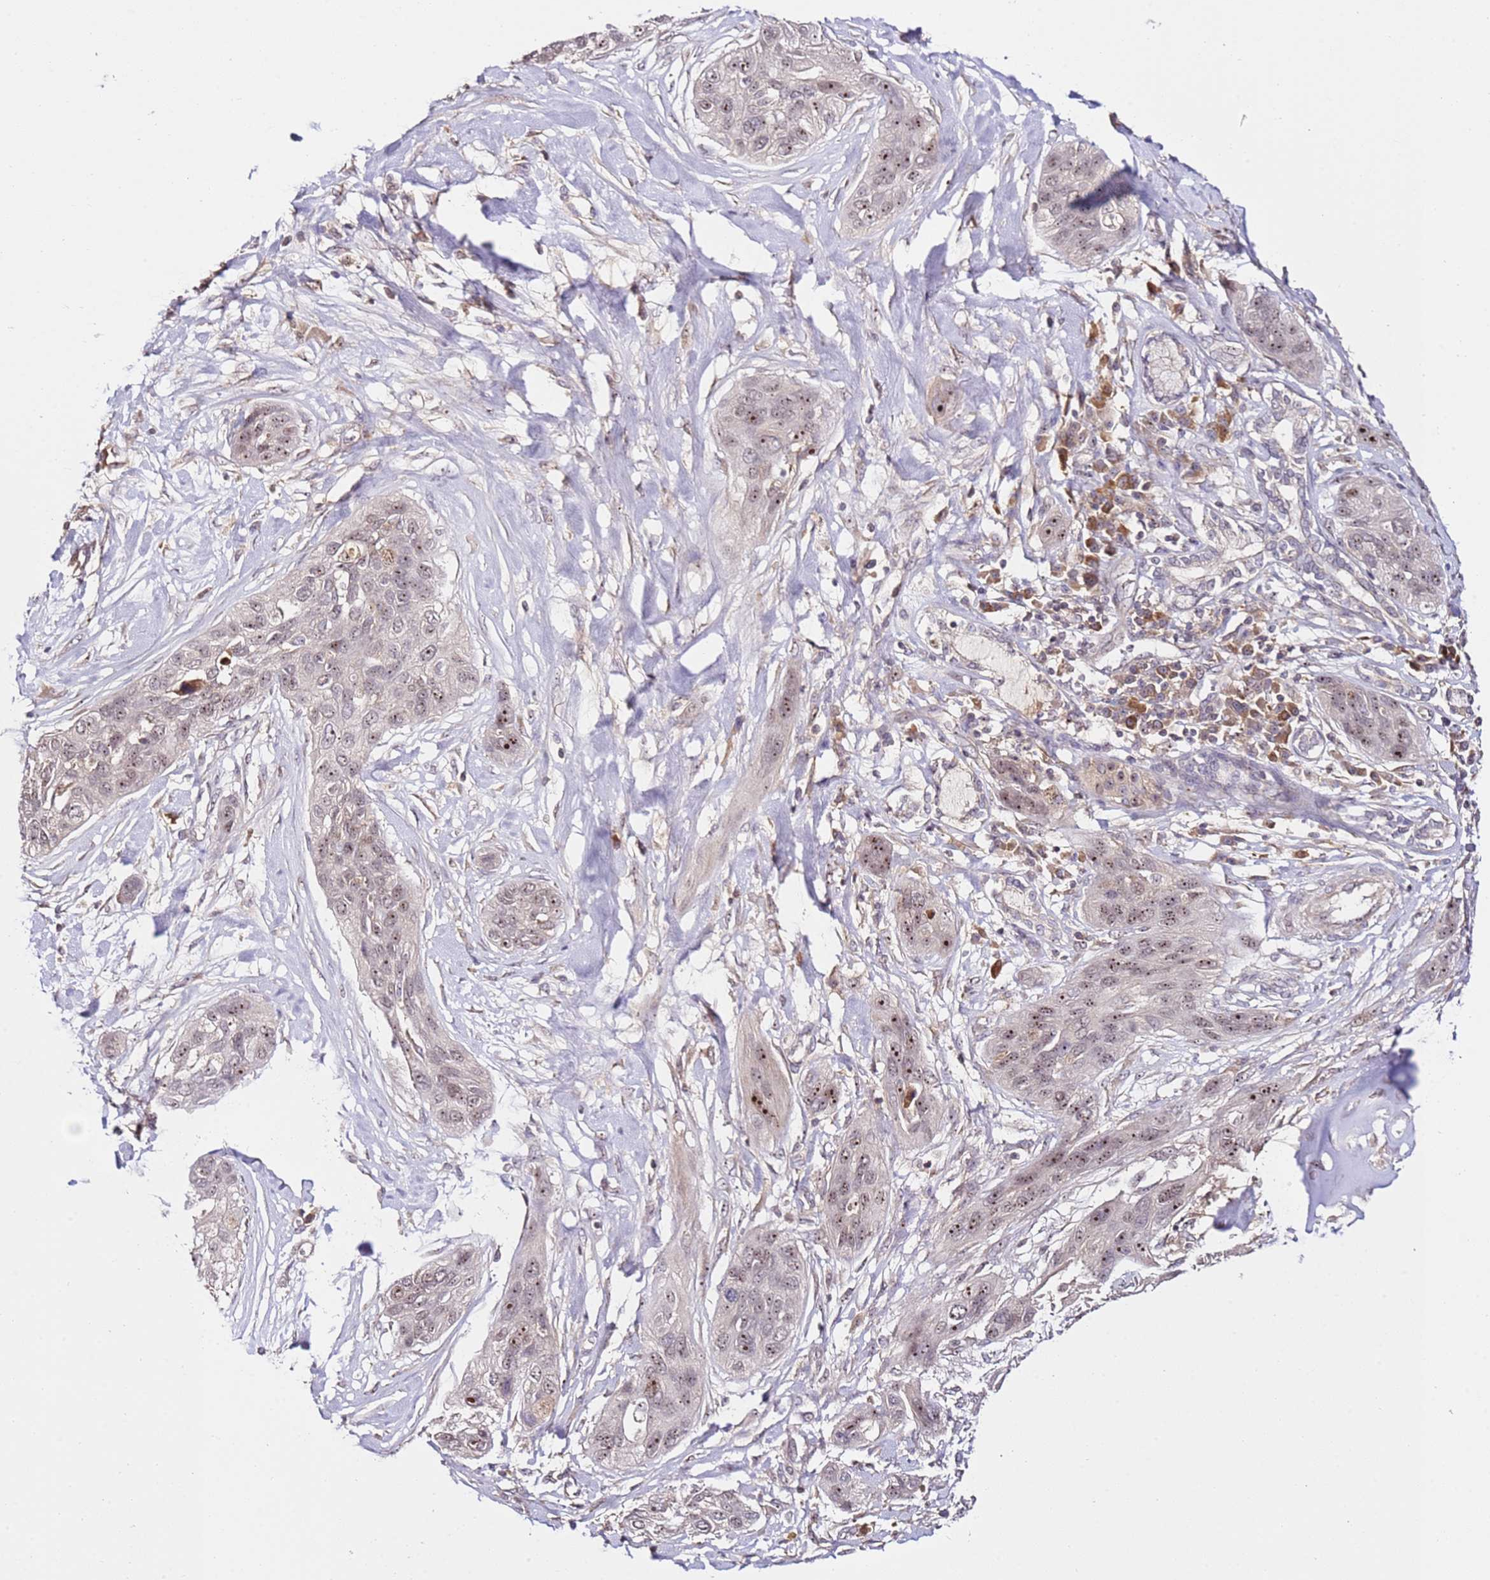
{"staining": {"intensity": "moderate", "quantity": ">75%", "location": "nuclear"}, "tissue": "lung cancer", "cell_type": "Tumor cells", "image_type": "cancer", "snomed": [{"axis": "morphology", "description": "Squamous cell carcinoma, NOS"}, {"axis": "topography", "description": "Lung"}], "caption": "Lung cancer (squamous cell carcinoma) was stained to show a protein in brown. There is medium levels of moderate nuclear staining in about >75% of tumor cells.", "gene": "DDX27", "patient": {"sex": "female", "age": 70}}